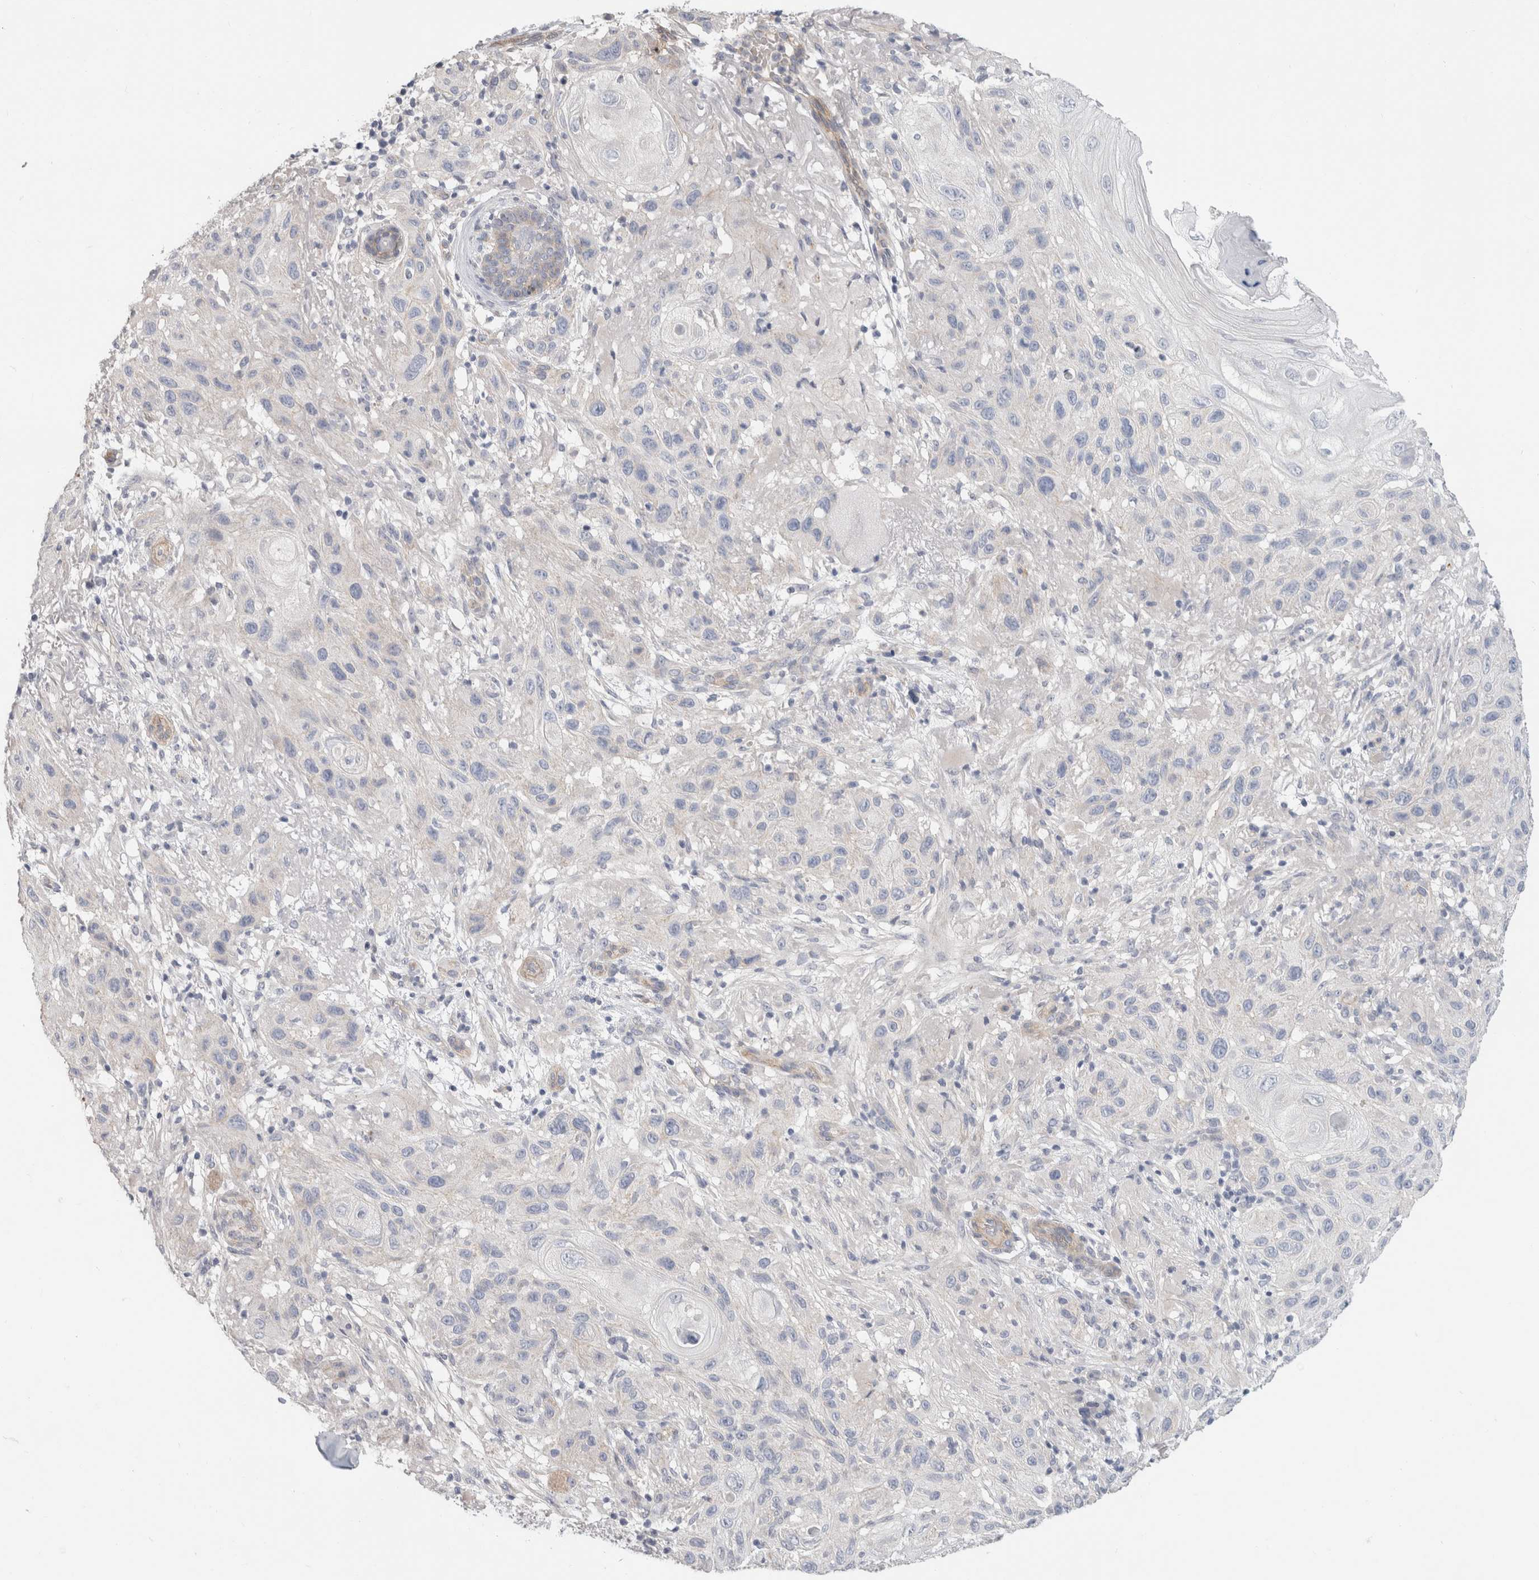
{"staining": {"intensity": "negative", "quantity": "none", "location": "none"}, "tissue": "skin cancer", "cell_type": "Tumor cells", "image_type": "cancer", "snomed": [{"axis": "morphology", "description": "Normal tissue, NOS"}, {"axis": "morphology", "description": "Squamous cell carcinoma, NOS"}, {"axis": "topography", "description": "Skin"}], "caption": "IHC of skin cancer demonstrates no staining in tumor cells.", "gene": "AFP", "patient": {"sex": "female", "age": 96}}